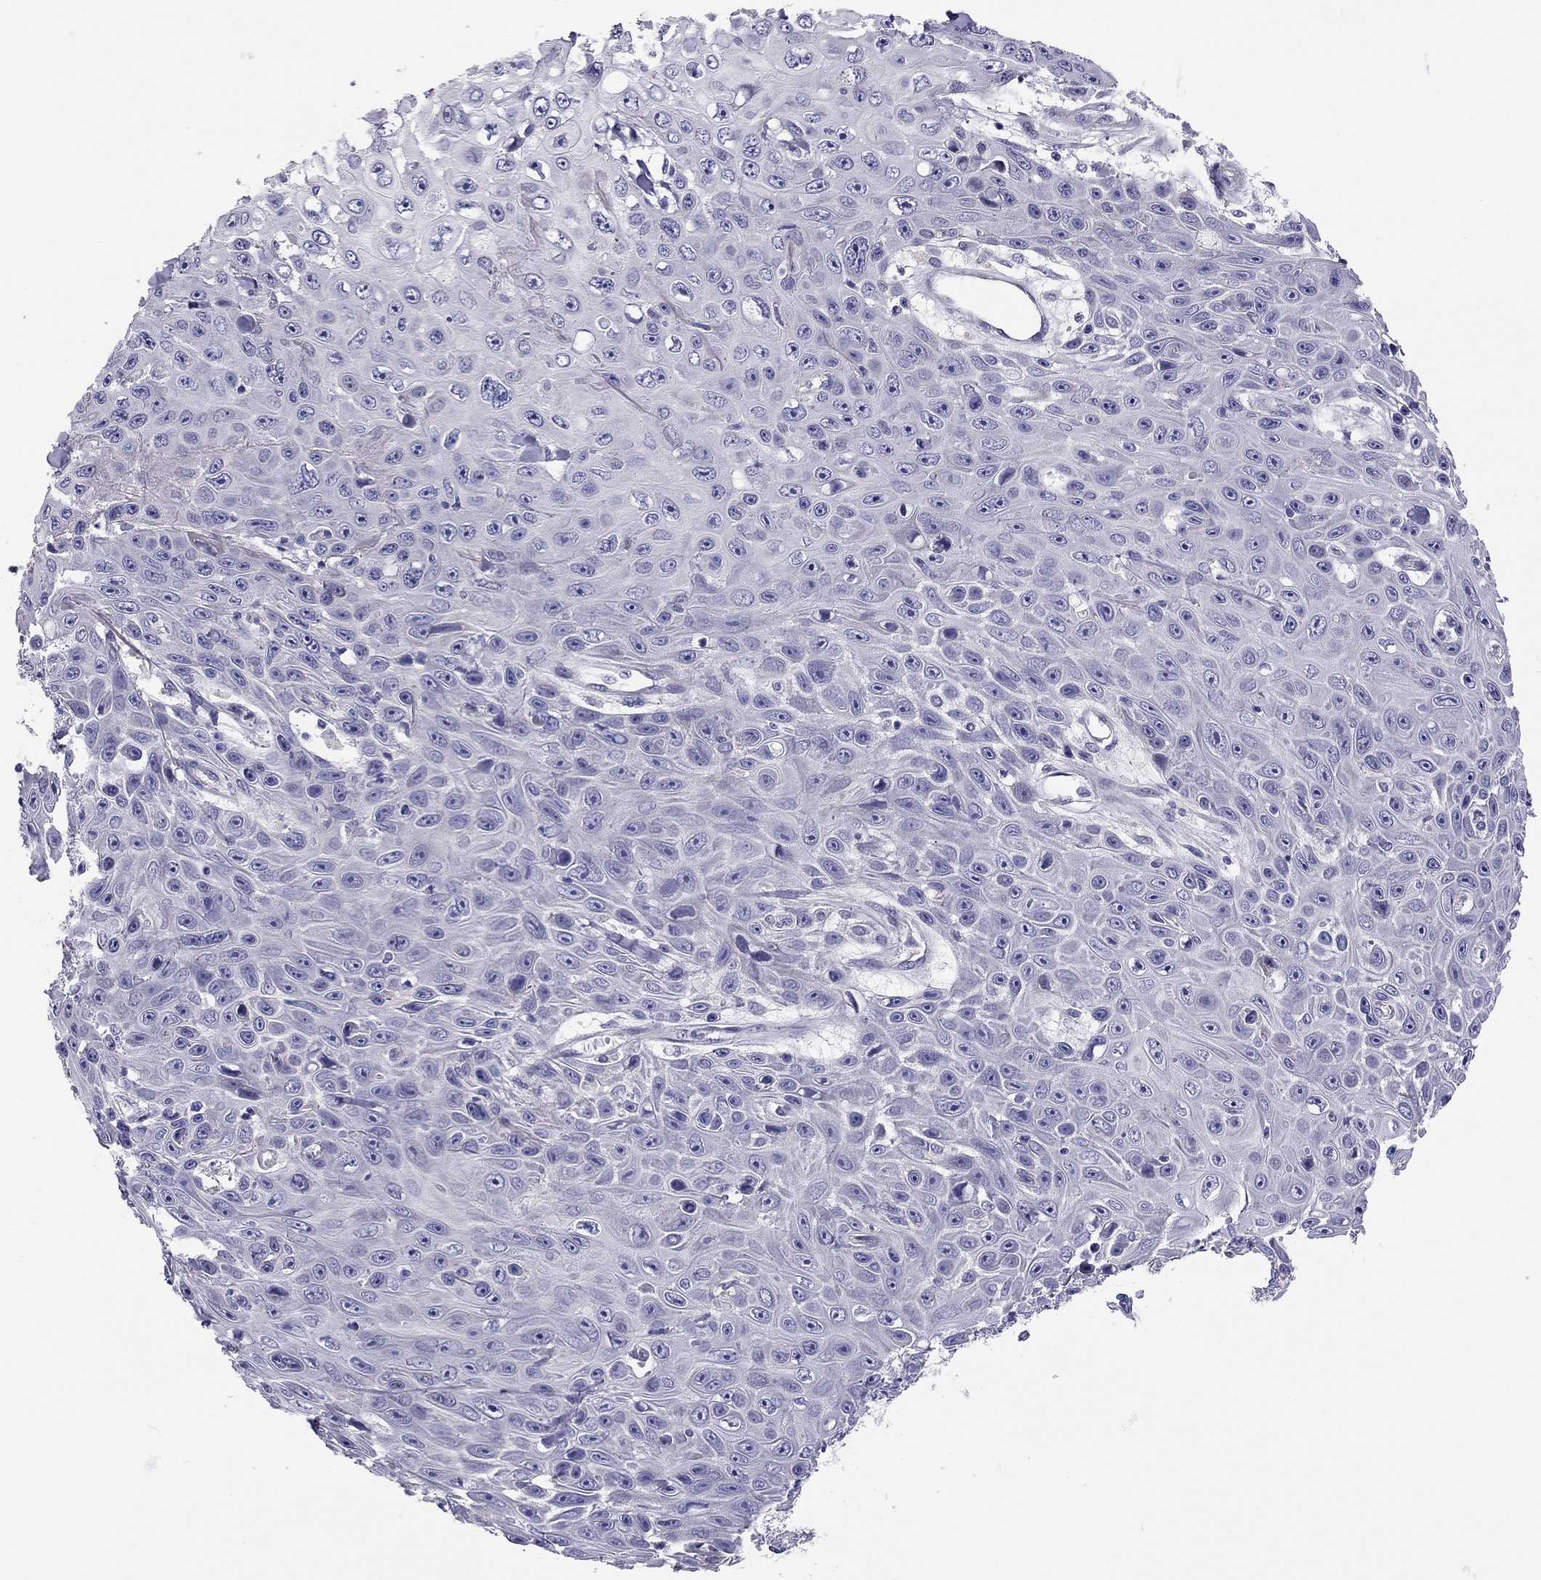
{"staining": {"intensity": "weak", "quantity": "<25%", "location": "cytoplasmic/membranous"}, "tissue": "skin cancer", "cell_type": "Tumor cells", "image_type": "cancer", "snomed": [{"axis": "morphology", "description": "Squamous cell carcinoma, NOS"}, {"axis": "topography", "description": "Skin"}], "caption": "This is a histopathology image of immunohistochemistry (IHC) staining of squamous cell carcinoma (skin), which shows no expression in tumor cells.", "gene": "SCARB1", "patient": {"sex": "male", "age": 82}}